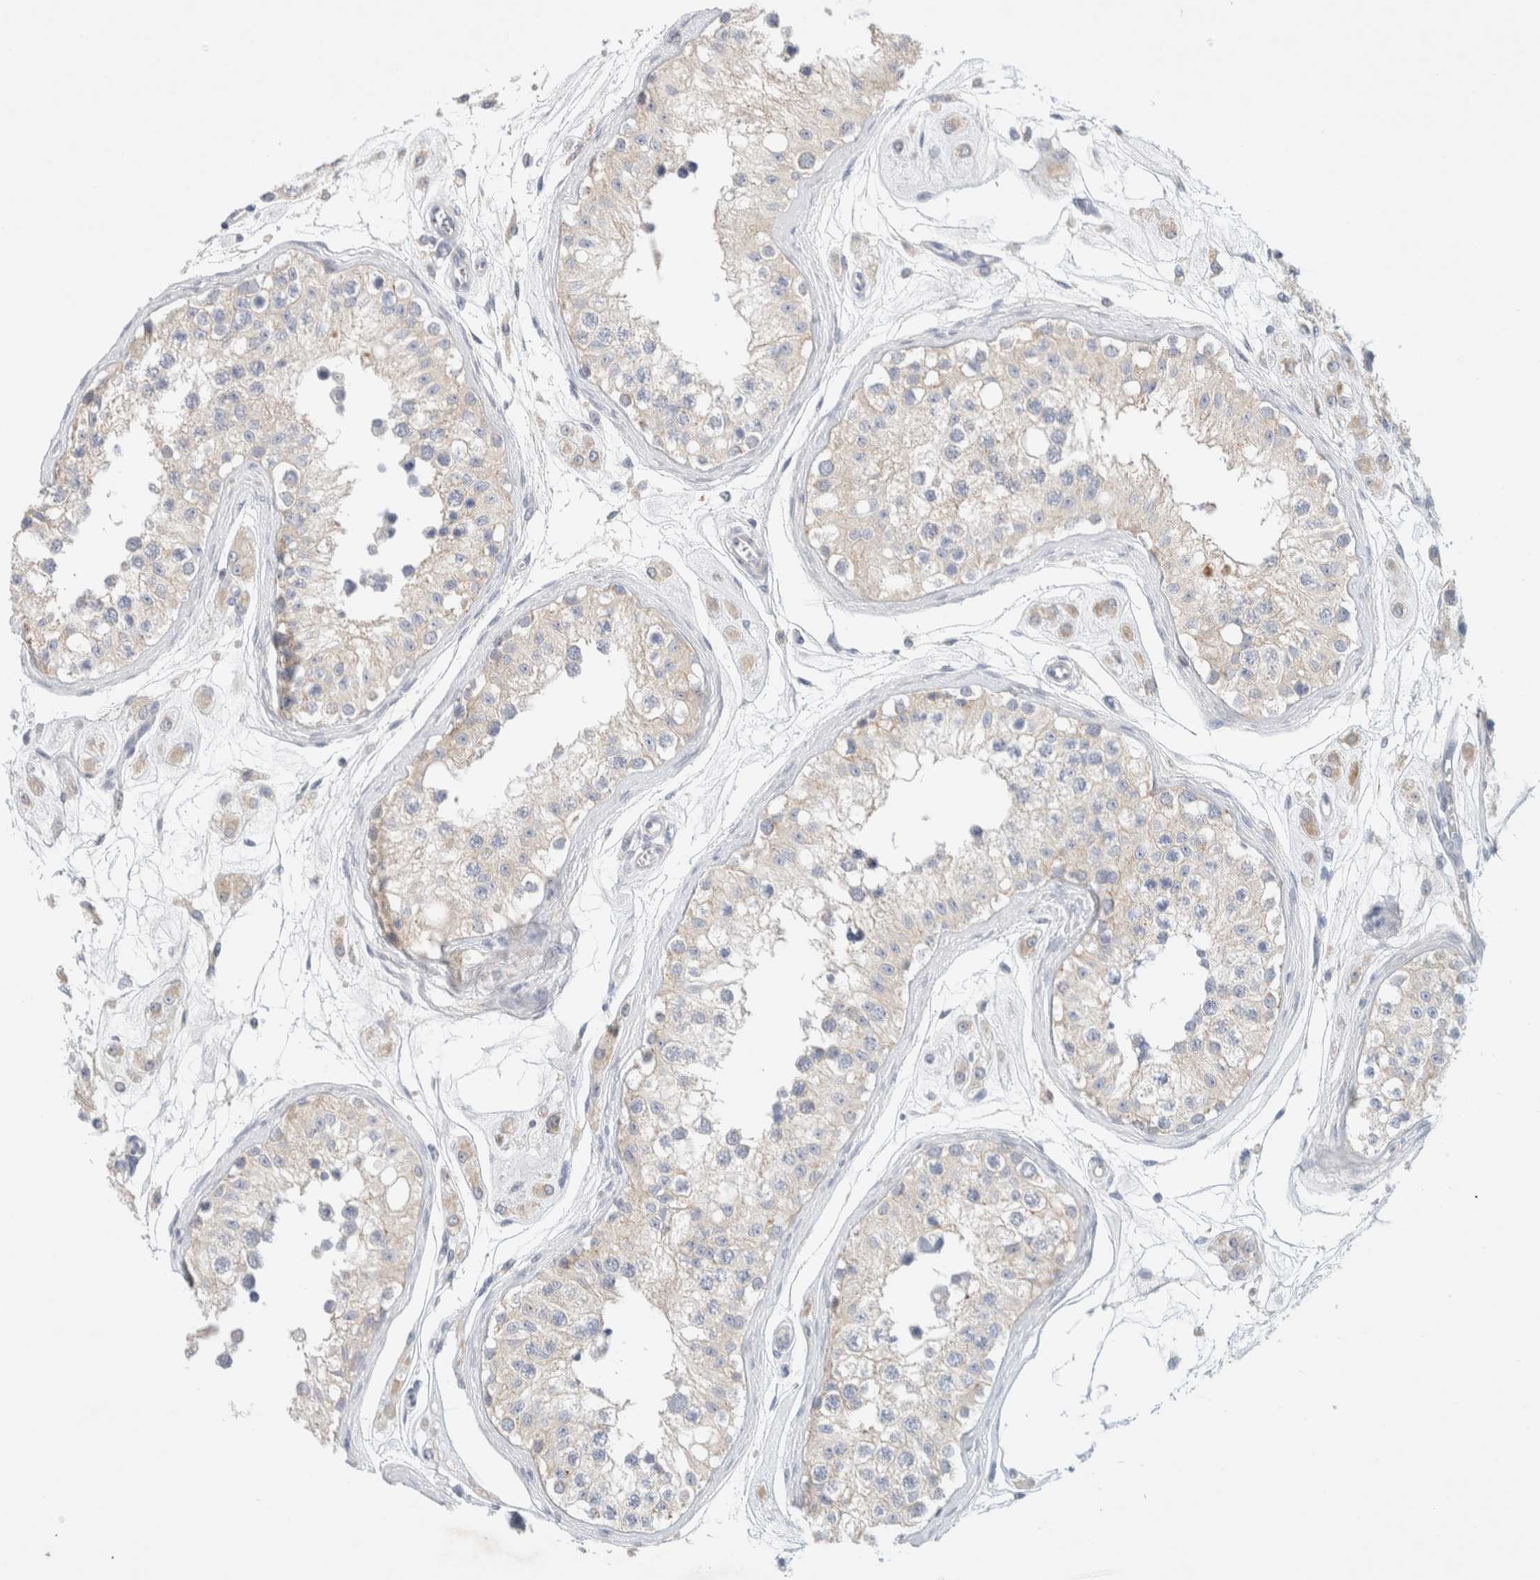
{"staining": {"intensity": "weak", "quantity": "<25%", "location": "cytoplasmic/membranous"}, "tissue": "testis", "cell_type": "Cells in seminiferous ducts", "image_type": "normal", "snomed": [{"axis": "morphology", "description": "Normal tissue, NOS"}, {"axis": "morphology", "description": "Adenocarcinoma, metastatic, NOS"}, {"axis": "topography", "description": "Testis"}], "caption": "The image shows no significant positivity in cells in seminiferous ducts of testis.", "gene": "HEXD", "patient": {"sex": "male", "age": 26}}